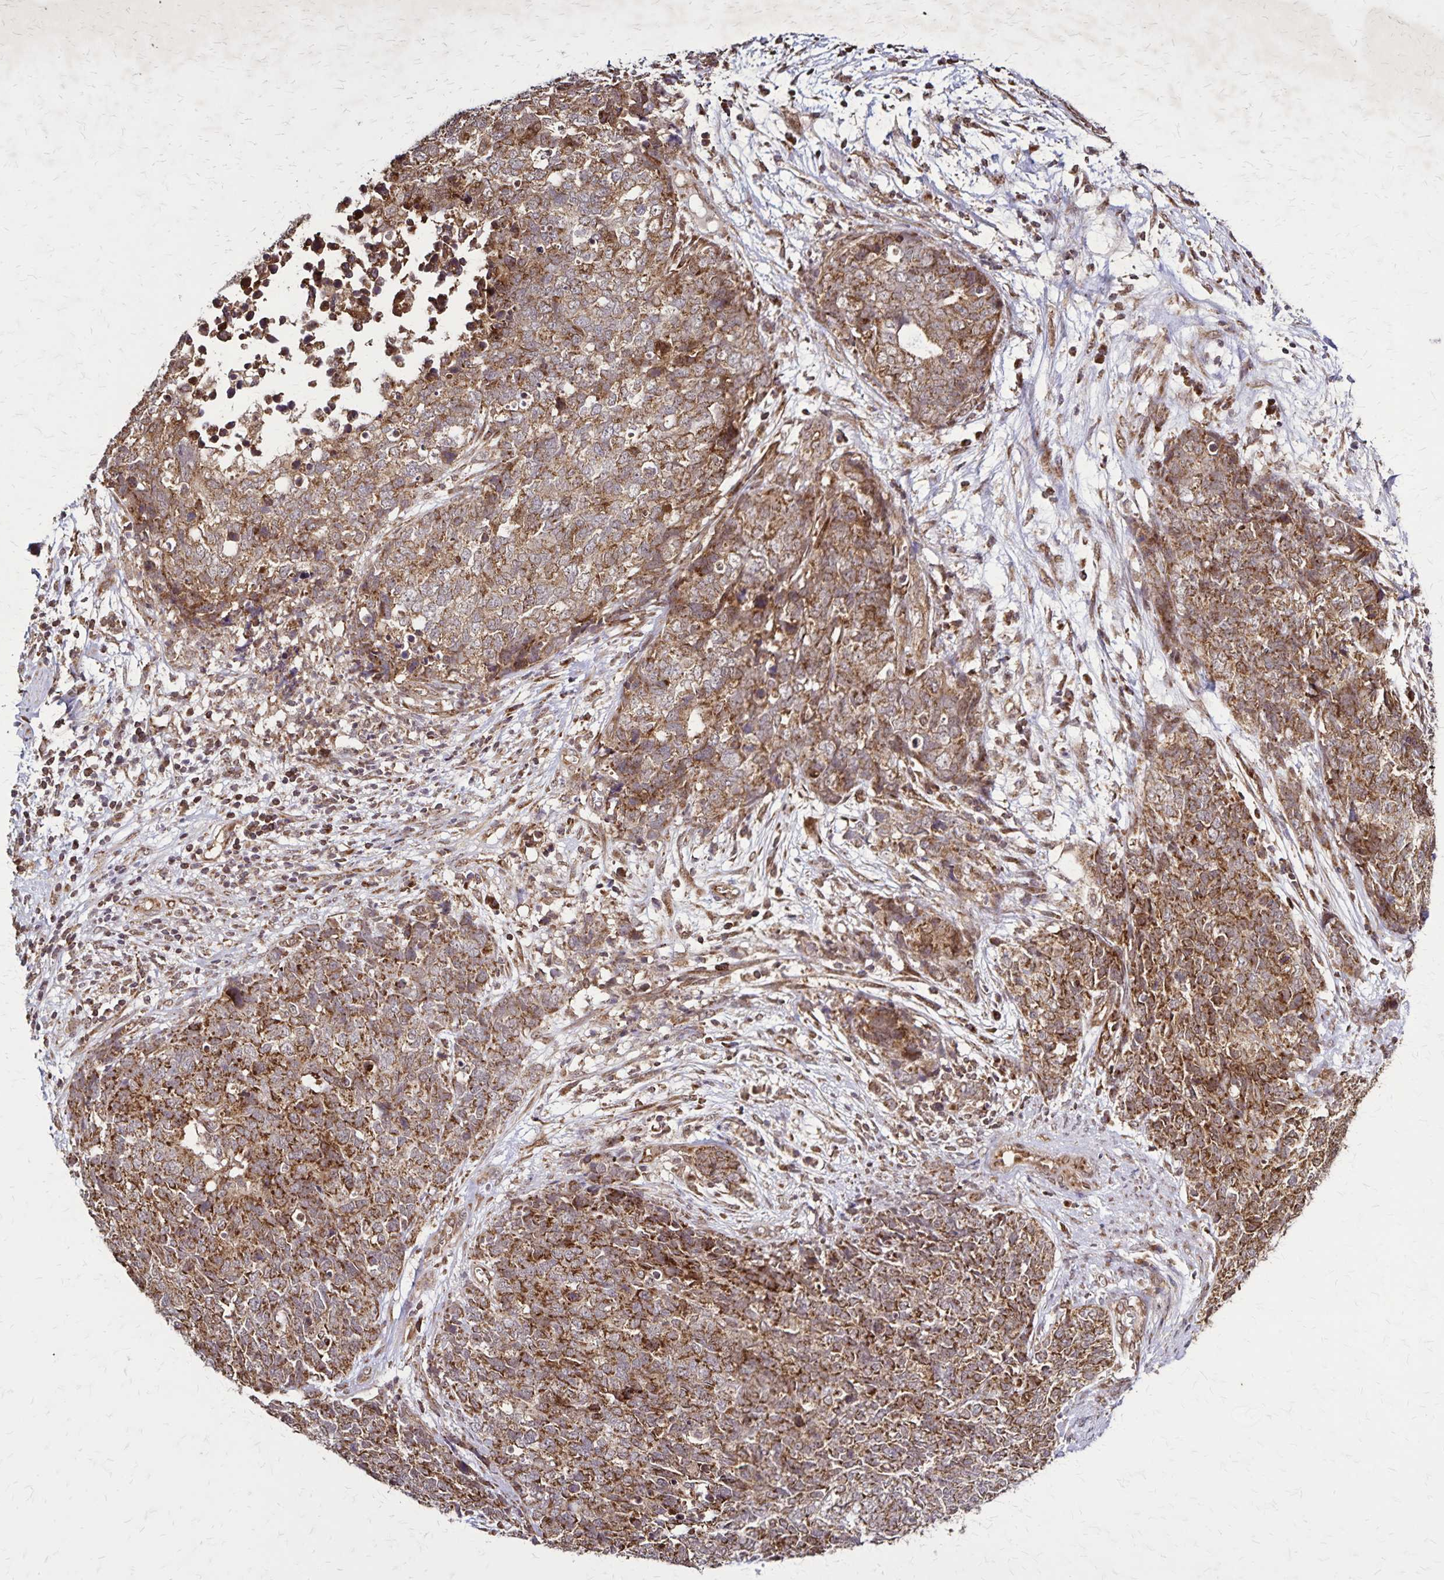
{"staining": {"intensity": "moderate", "quantity": ">75%", "location": "cytoplasmic/membranous"}, "tissue": "cervical cancer", "cell_type": "Tumor cells", "image_type": "cancer", "snomed": [{"axis": "morphology", "description": "Adenocarcinoma, NOS"}, {"axis": "topography", "description": "Cervix"}], "caption": "Immunohistochemical staining of human adenocarcinoma (cervical) reveals moderate cytoplasmic/membranous protein expression in about >75% of tumor cells.", "gene": "NFS1", "patient": {"sex": "female", "age": 63}}